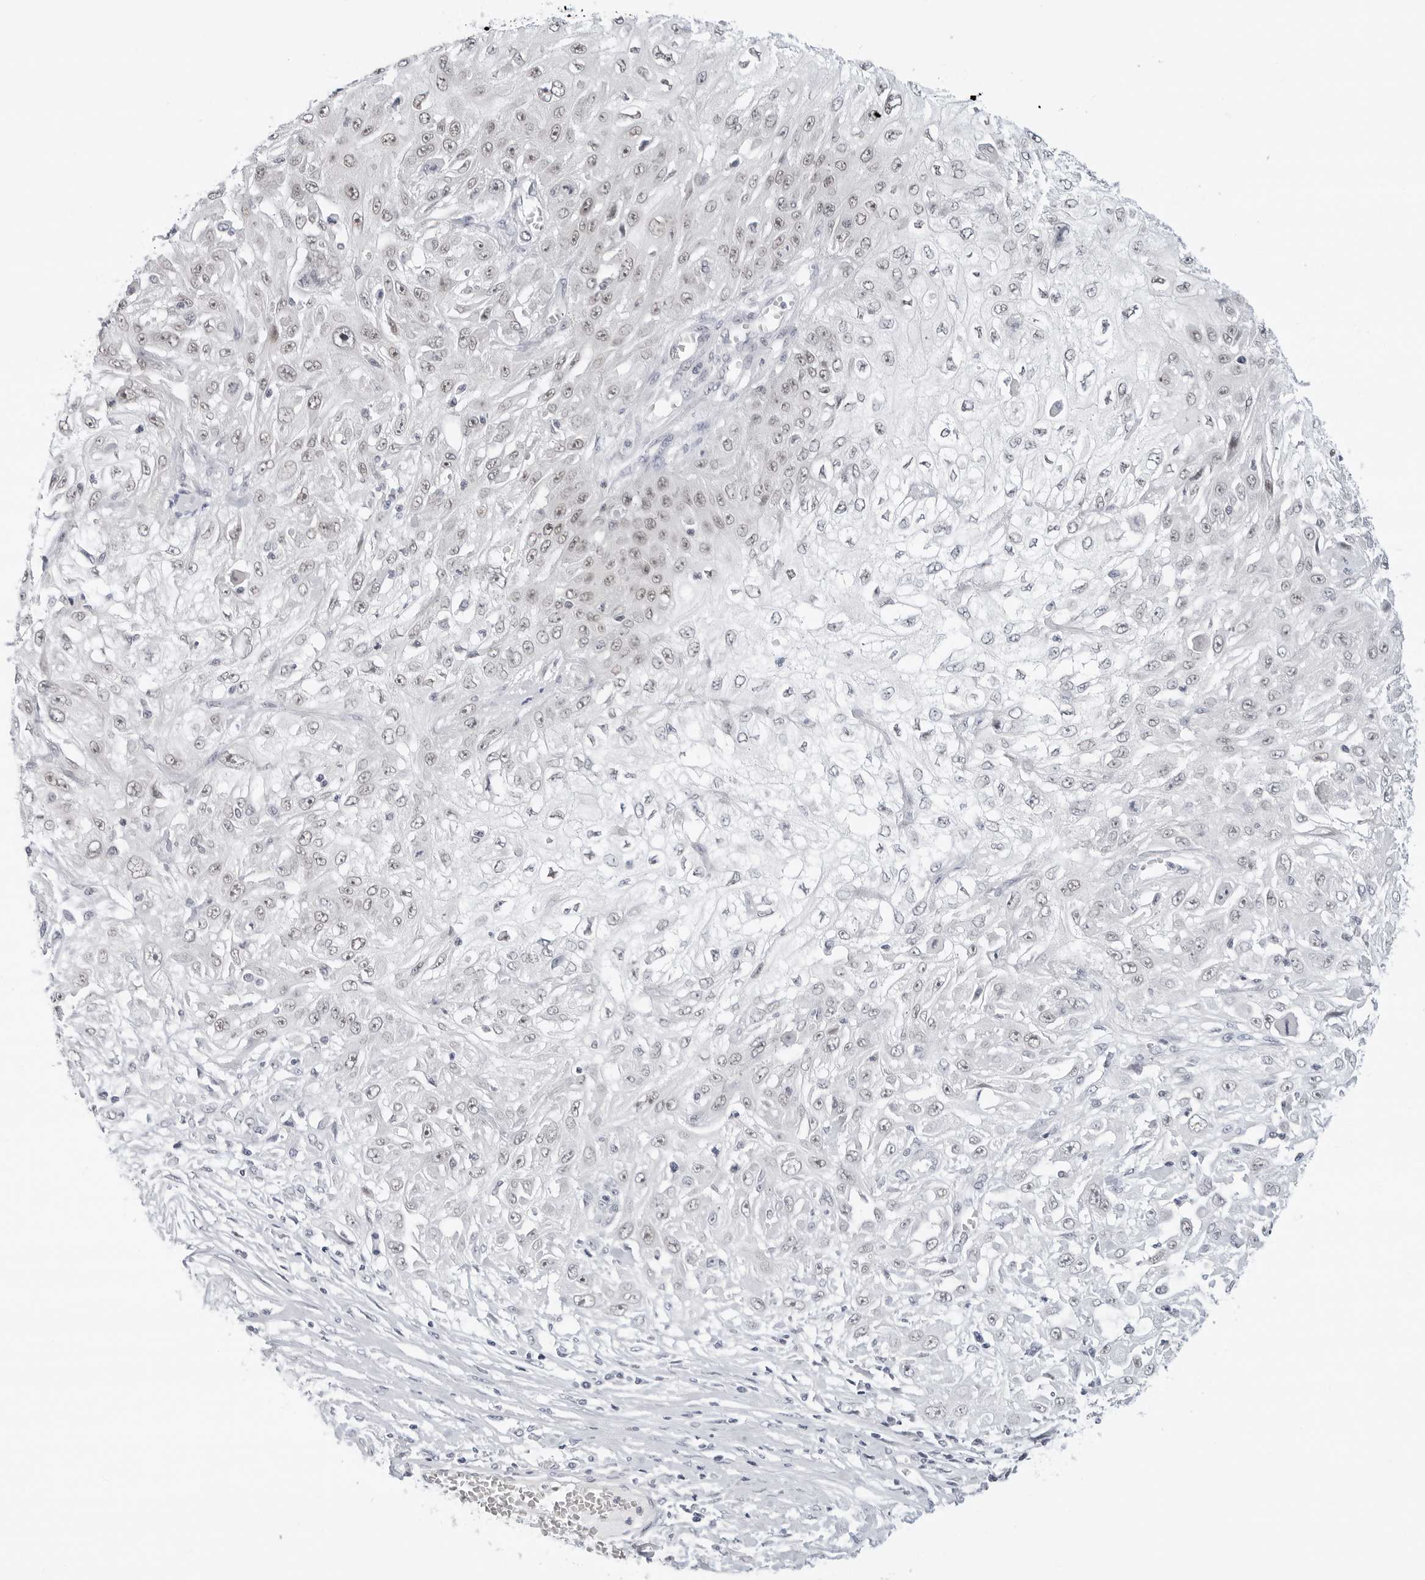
{"staining": {"intensity": "negative", "quantity": "none", "location": "none"}, "tissue": "skin cancer", "cell_type": "Tumor cells", "image_type": "cancer", "snomed": [{"axis": "morphology", "description": "Squamous cell carcinoma, NOS"}, {"axis": "morphology", "description": "Squamous cell carcinoma, metastatic, NOS"}, {"axis": "topography", "description": "Skin"}, {"axis": "topography", "description": "Lymph node"}], "caption": "Immunohistochemistry (IHC) of squamous cell carcinoma (skin) reveals no expression in tumor cells. The staining was performed using DAB (3,3'-diaminobenzidine) to visualize the protein expression in brown, while the nuclei were stained in blue with hematoxylin (Magnification: 20x).", "gene": "TSEN2", "patient": {"sex": "male", "age": 75}}